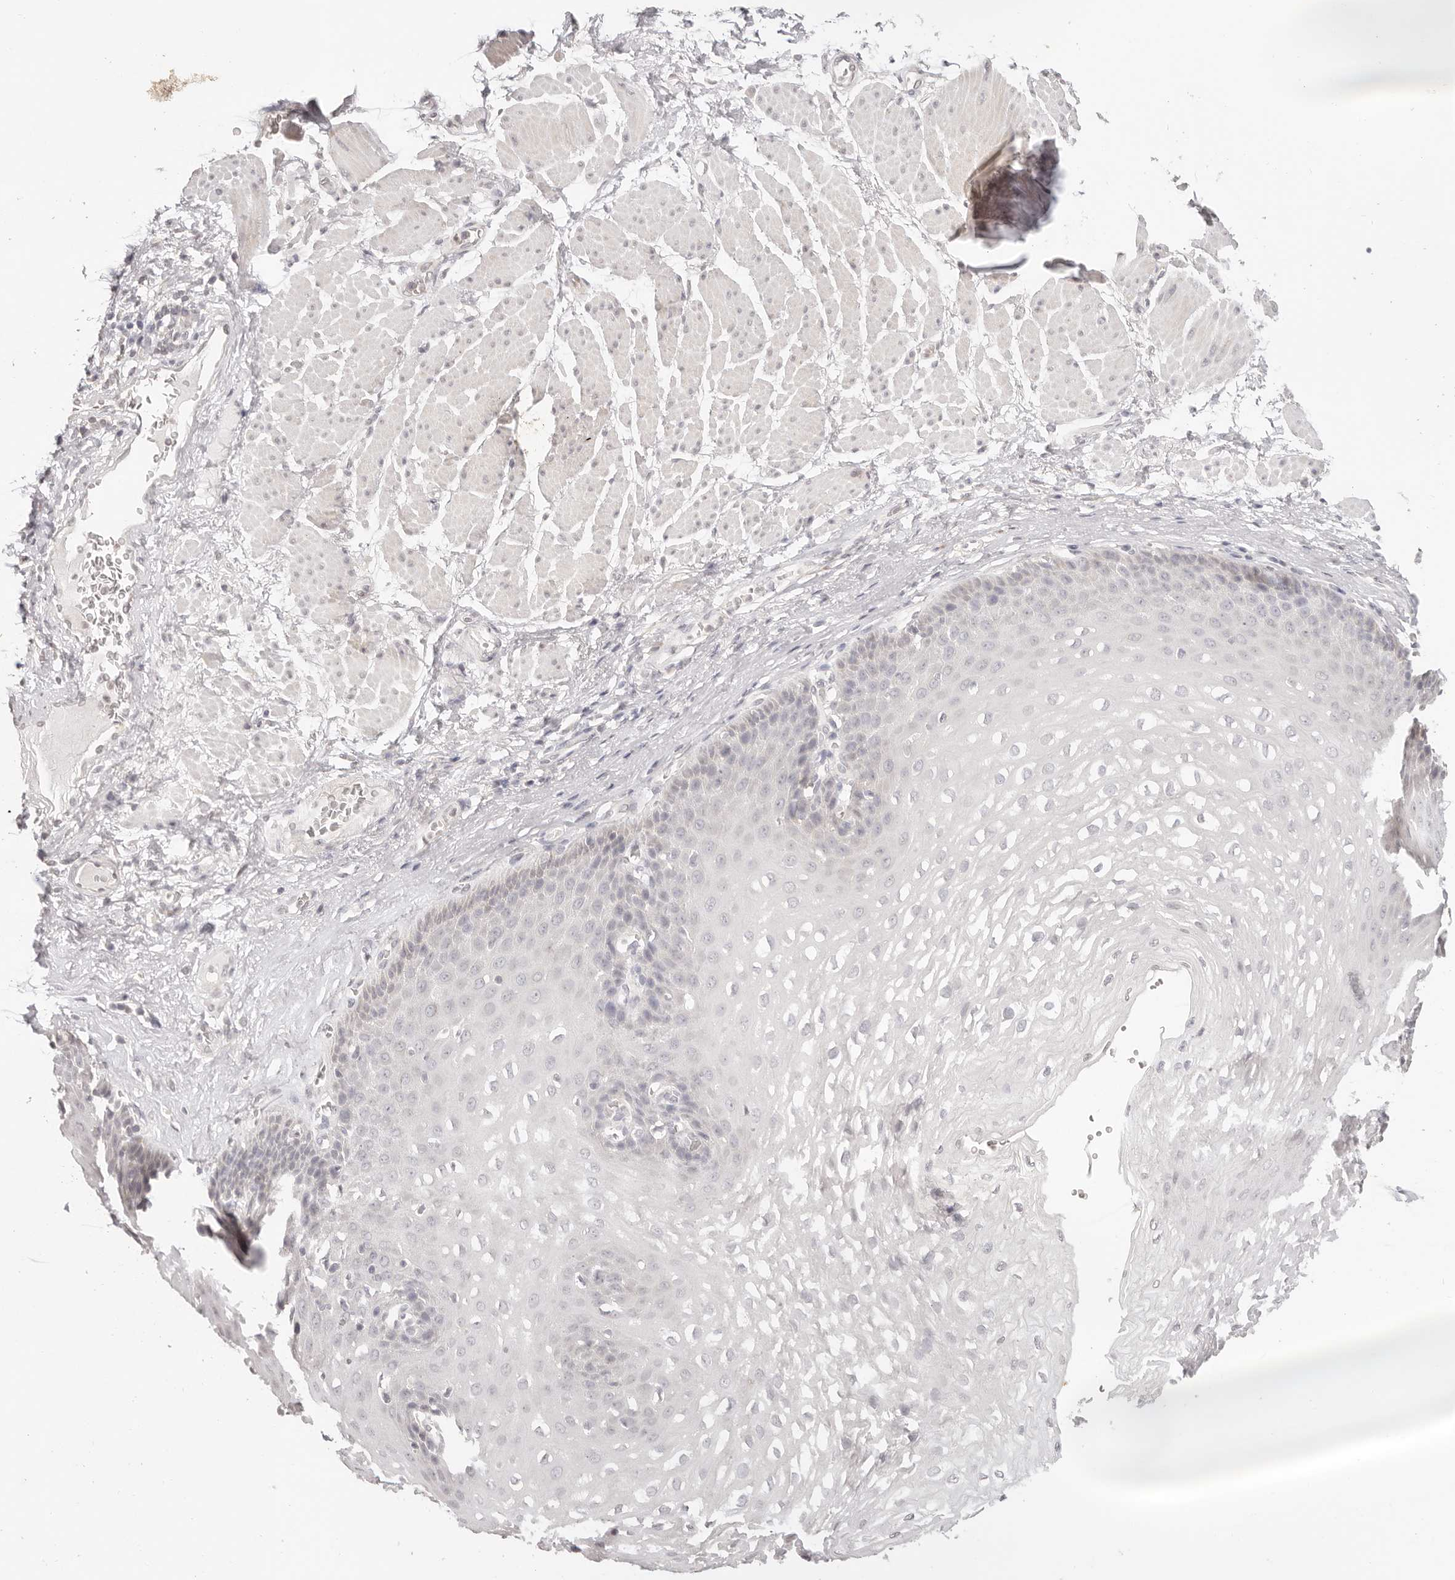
{"staining": {"intensity": "negative", "quantity": "none", "location": "none"}, "tissue": "esophagus", "cell_type": "Squamous epithelial cells", "image_type": "normal", "snomed": [{"axis": "morphology", "description": "Normal tissue, NOS"}, {"axis": "topography", "description": "Esophagus"}], "caption": "The photomicrograph shows no staining of squamous epithelial cells in normal esophagus. The staining is performed using DAB (3,3'-diaminobenzidine) brown chromogen with nuclei counter-stained in using hematoxylin.", "gene": "GGPS1", "patient": {"sex": "female", "age": 66}}